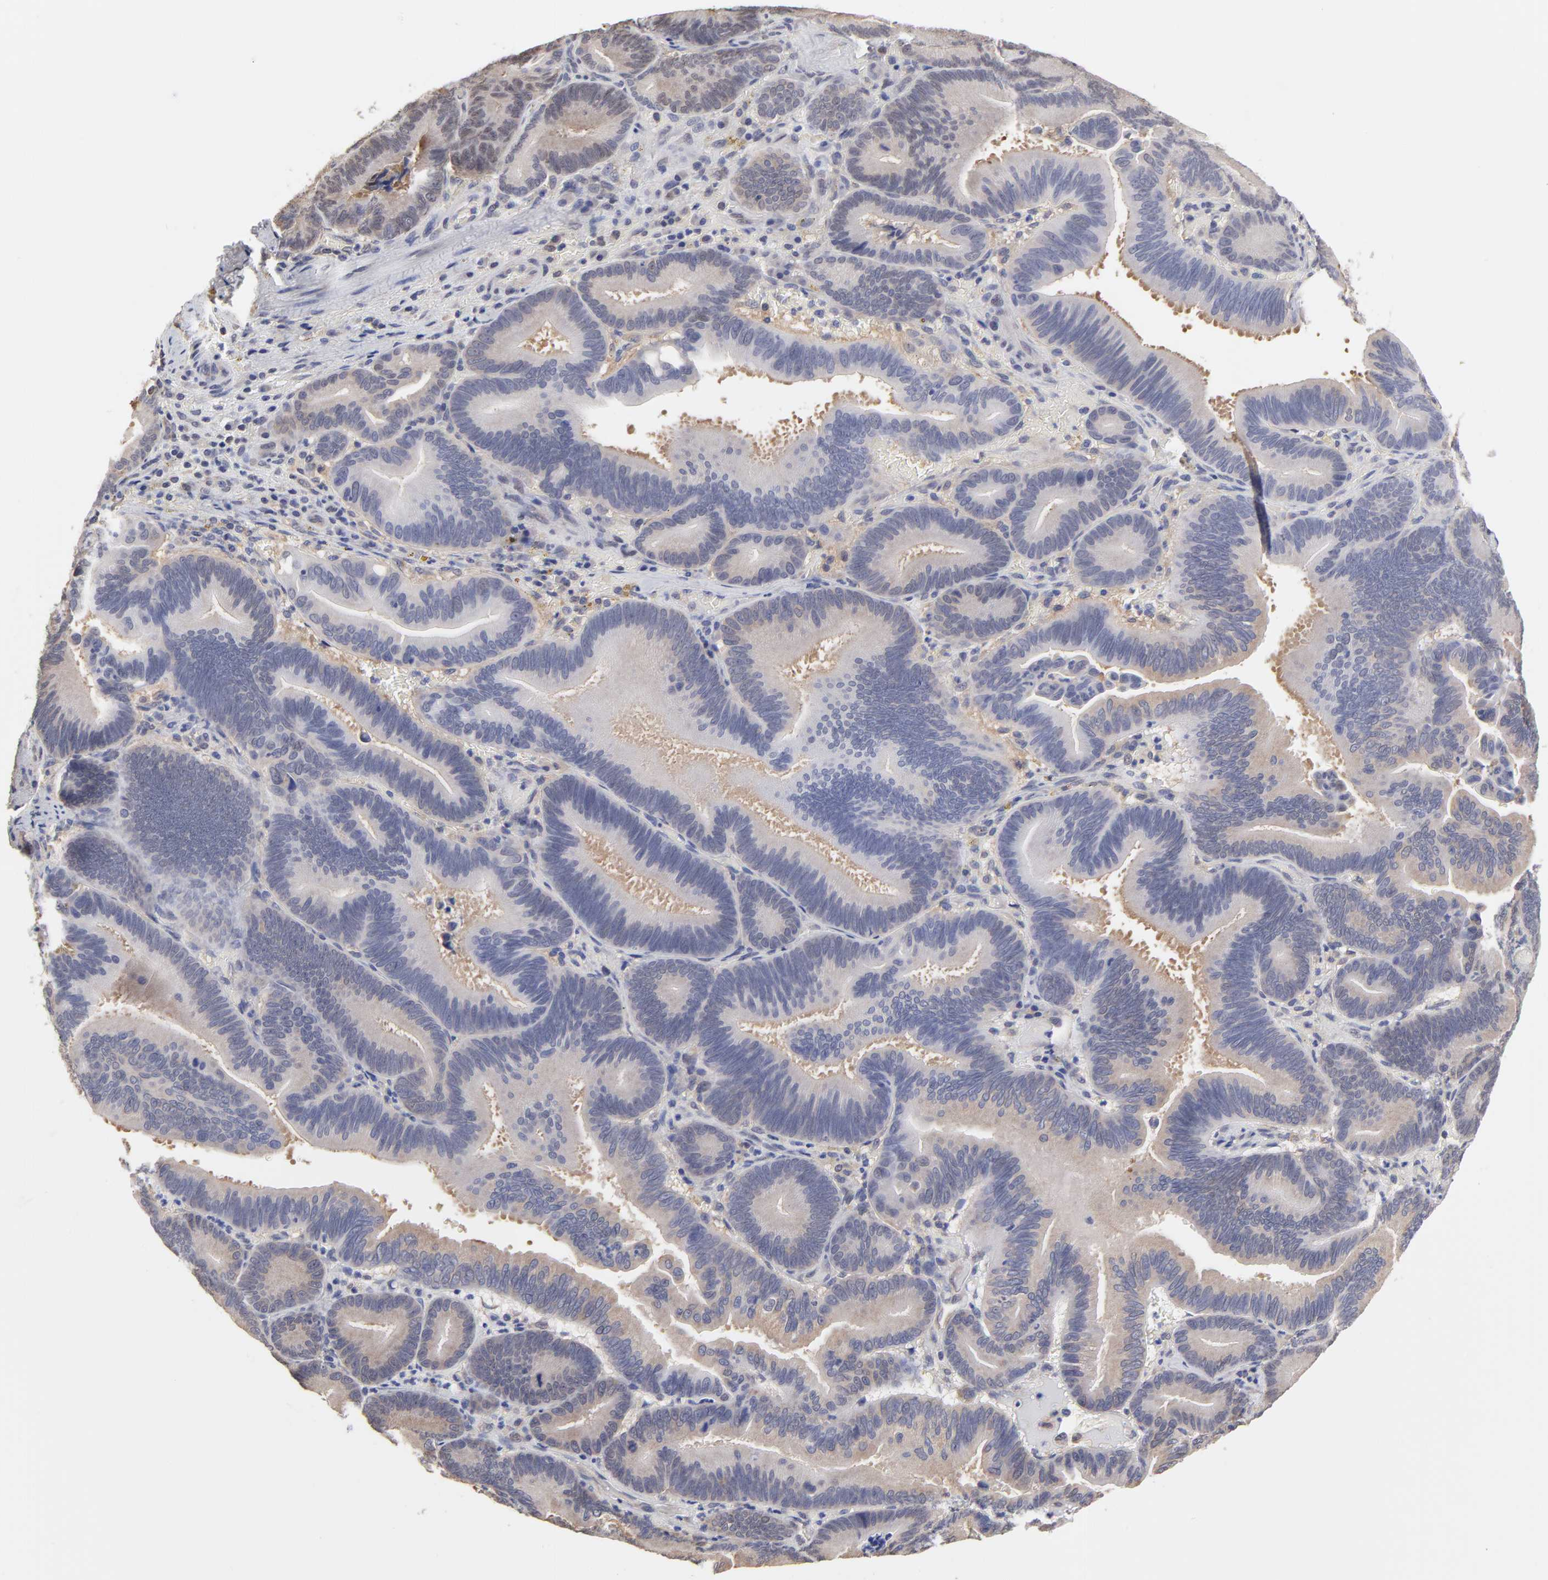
{"staining": {"intensity": "weak", "quantity": "25%-75%", "location": "cytoplasmic/membranous"}, "tissue": "pancreatic cancer", "cell_type": "Tumor cells", "image_type": "cancer", "snomed": [{"axis": "morphology", "description": "Adenocarcinoma, NOS"}, {"axis": "topography", "description": "Pancreas"}], "caption": "Pancreatic cancer was stained to show a protein in brown. There is low levels of weak cytoplasmic/membranous expression in about 25%-75% of tumor cells.", "gene": "CCT2", "patient": {"sex": "male", "age": 82}}